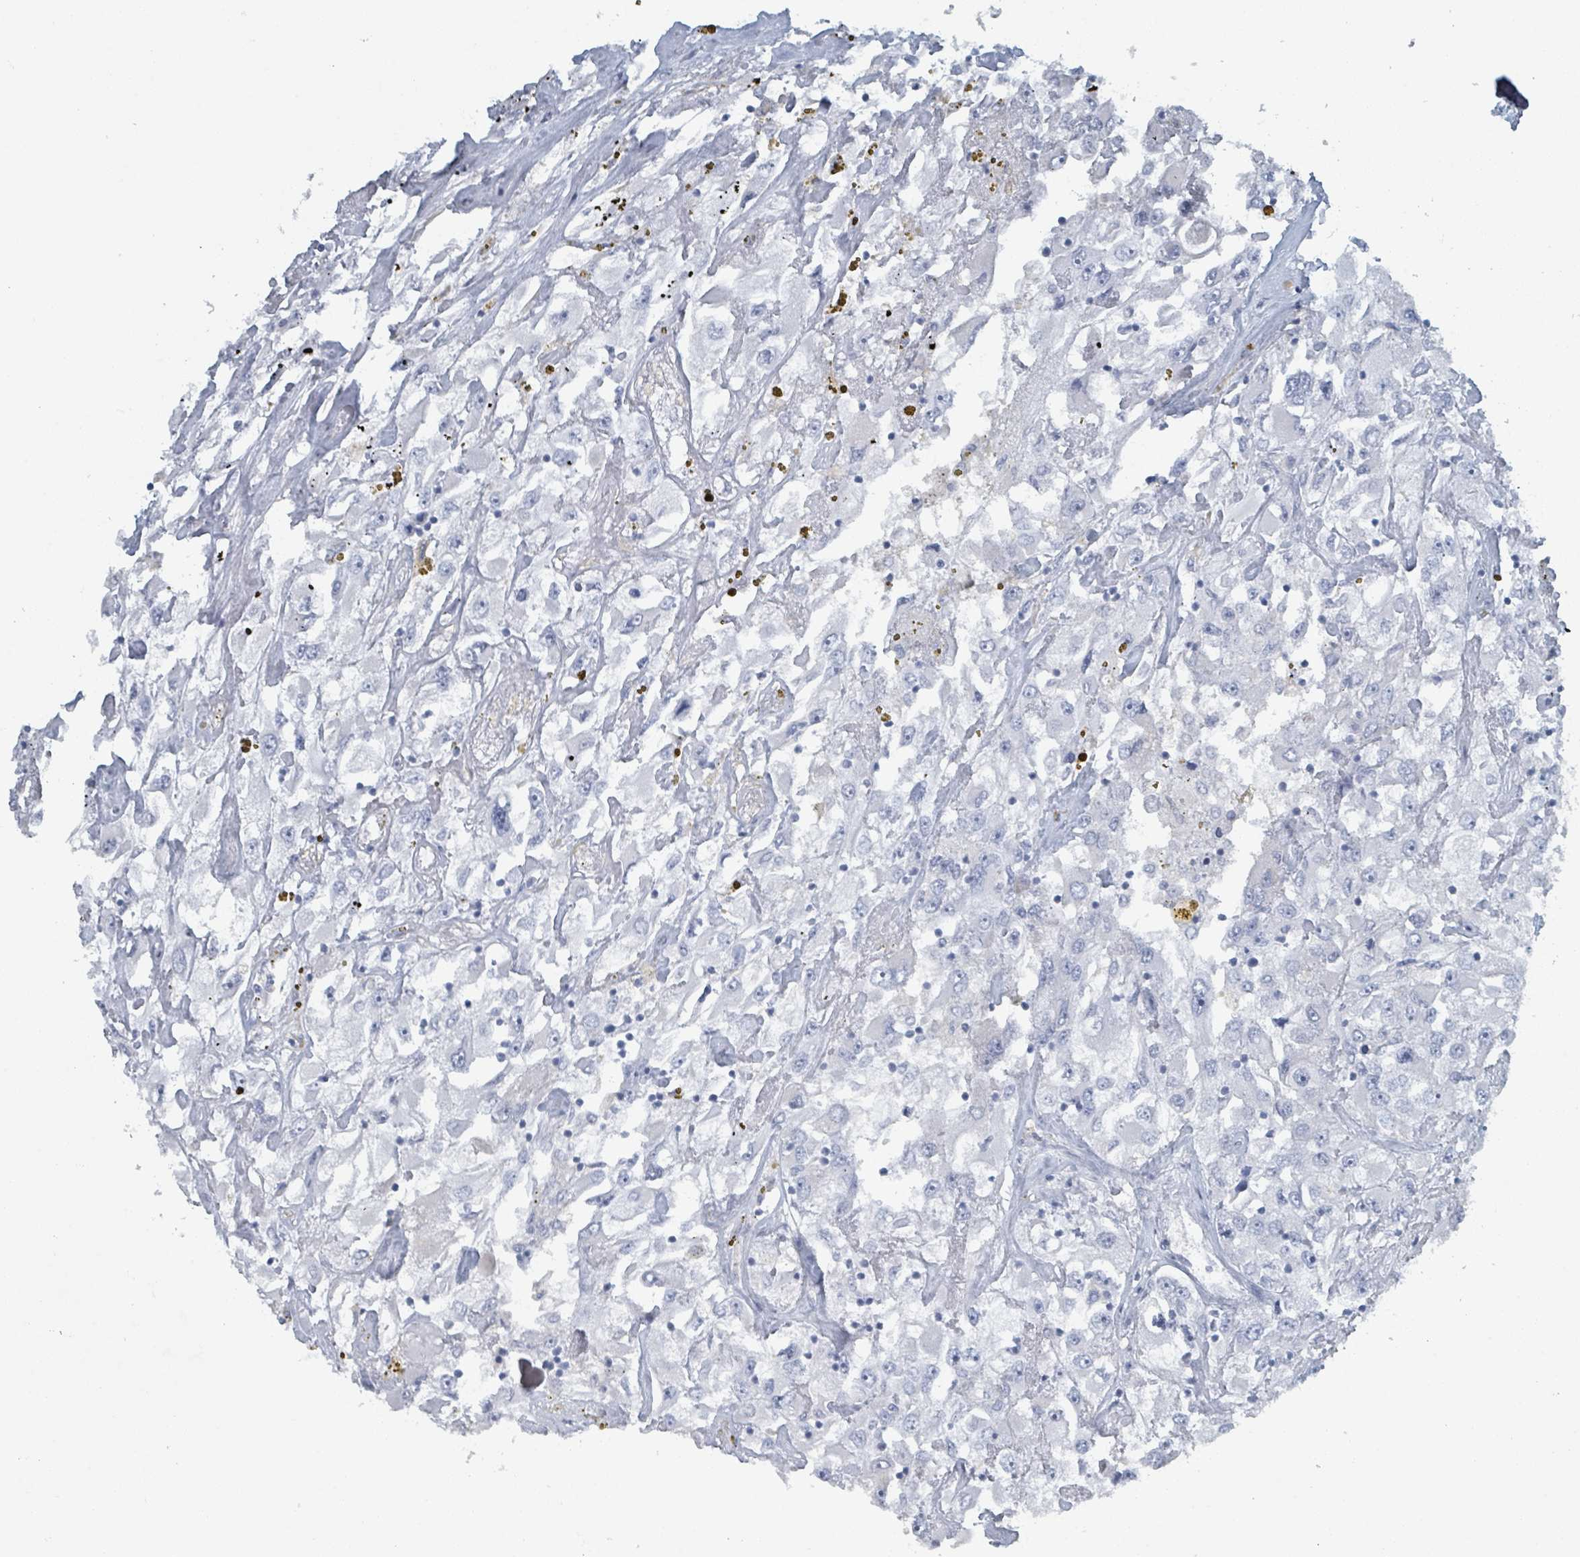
{"staining": {"intensity": "negative", "quantity": "none", "location": "none"}, "tissue": "renal cancer", "cell_type": "Tumor cells", "image_type": "cancer", "snomed": [{"axis": "morphology", "description": "Adenocarcinoma, NOS"}, {"axis": "topography", "description": "Kidney"}], "caption": "High power microscopy image of an immunohistochemistry (IHC) micrograph of renal cancer (adenocarcinoma), revealing no significant expression in tumor cells.", "gene": "HEATR5A", "patient": {"sex": "female", "age": 52}}